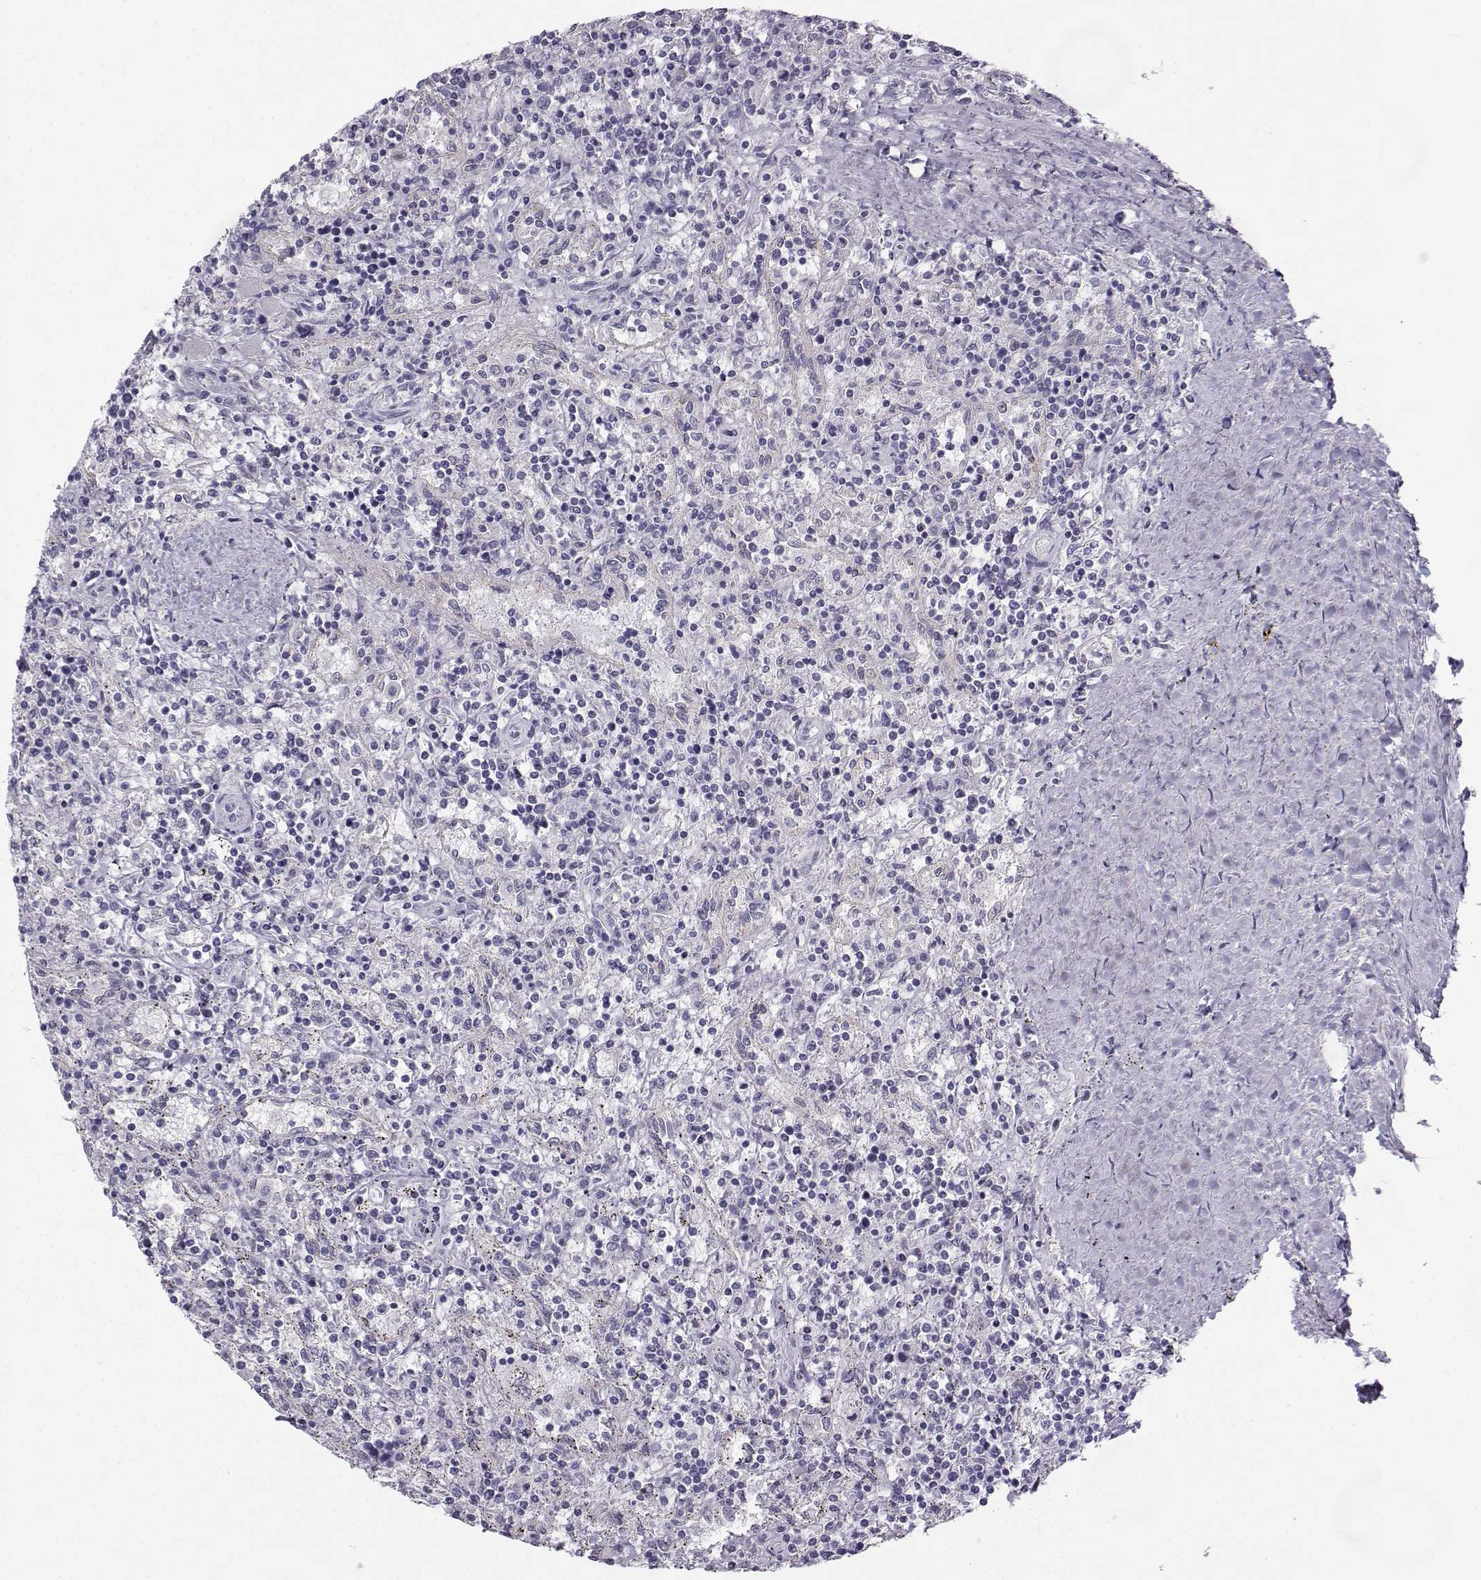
{"staining": {"intensity": "negative", "quantity": "none", "location": "none"}, "tissue": "lymphoma", "cell_type": "Tumor cells", "image_type": "cancer", "snomed": [{"axis": "morphology", "description": "Malignant lymphoma, non-Hodgkin's type, Low grade"}, {"axis": "topography", "description": "Spleen"}], "caption": "The micrograph reveals no staining of tumor cells in low-grade malignant lymphoma, non-Hodgkin's type.", "gene": "SYCE1", "patient": {"sex": "male", "age": 62}}